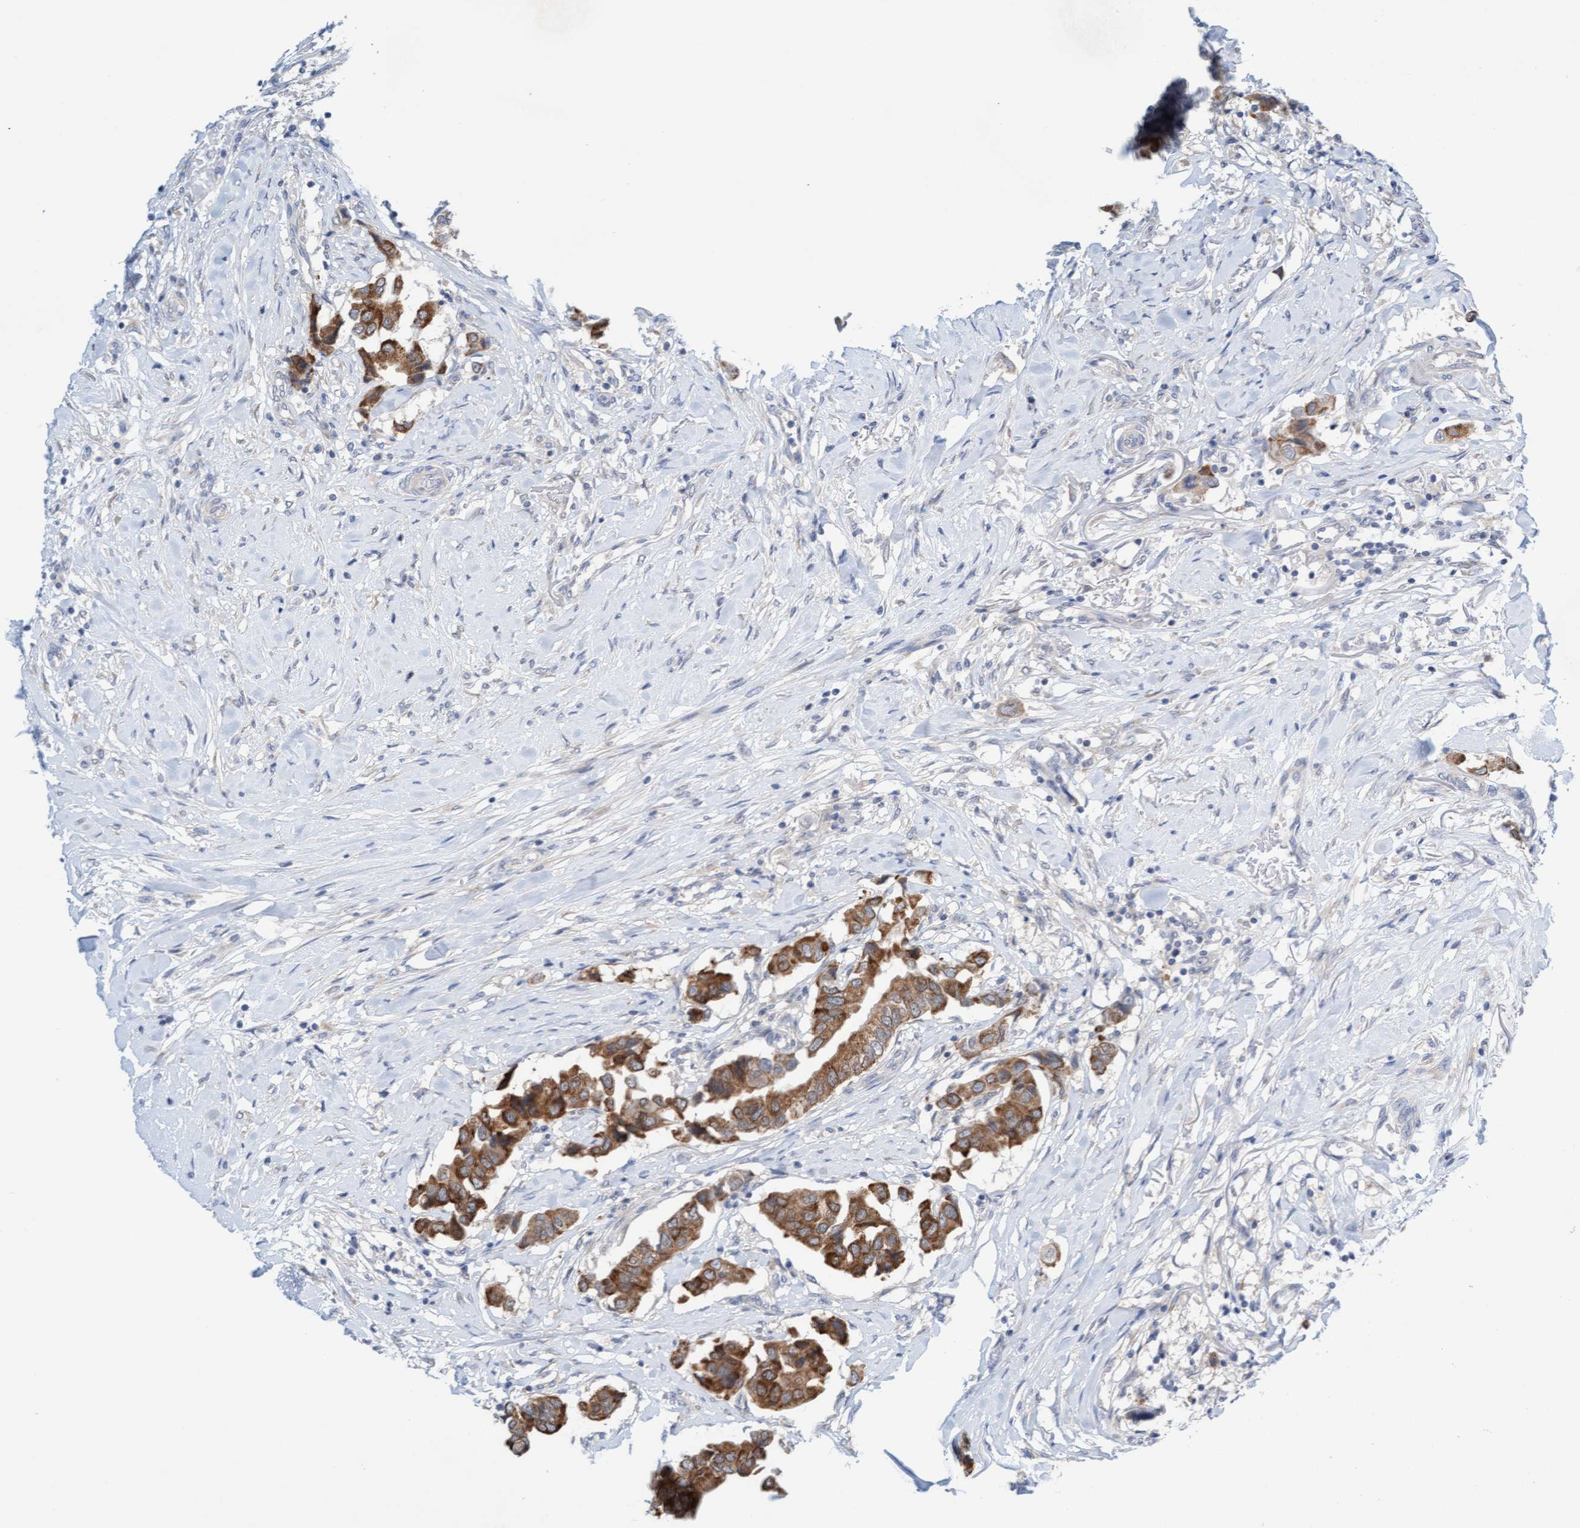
{"staining": {"intensity": "moderate", "quantity": ">75%", "location": "cytoplasmic/membranous"}, "tissue": "breast cancer", "cell_type": "Tumor cells", "image_type": "cancer", "snomed": [{"axis": "morphology", "description": "Duct carcinoma"}, {"axis": "topography", "description": "Breast"}], "caption": "Moderate cytoplasmic/membranous protein staining is seen in about >75% of tumor cells in breast intraductal carcinoma.", "gene": "AMZ2", "patient": {"sex": "female", "age": 80}}